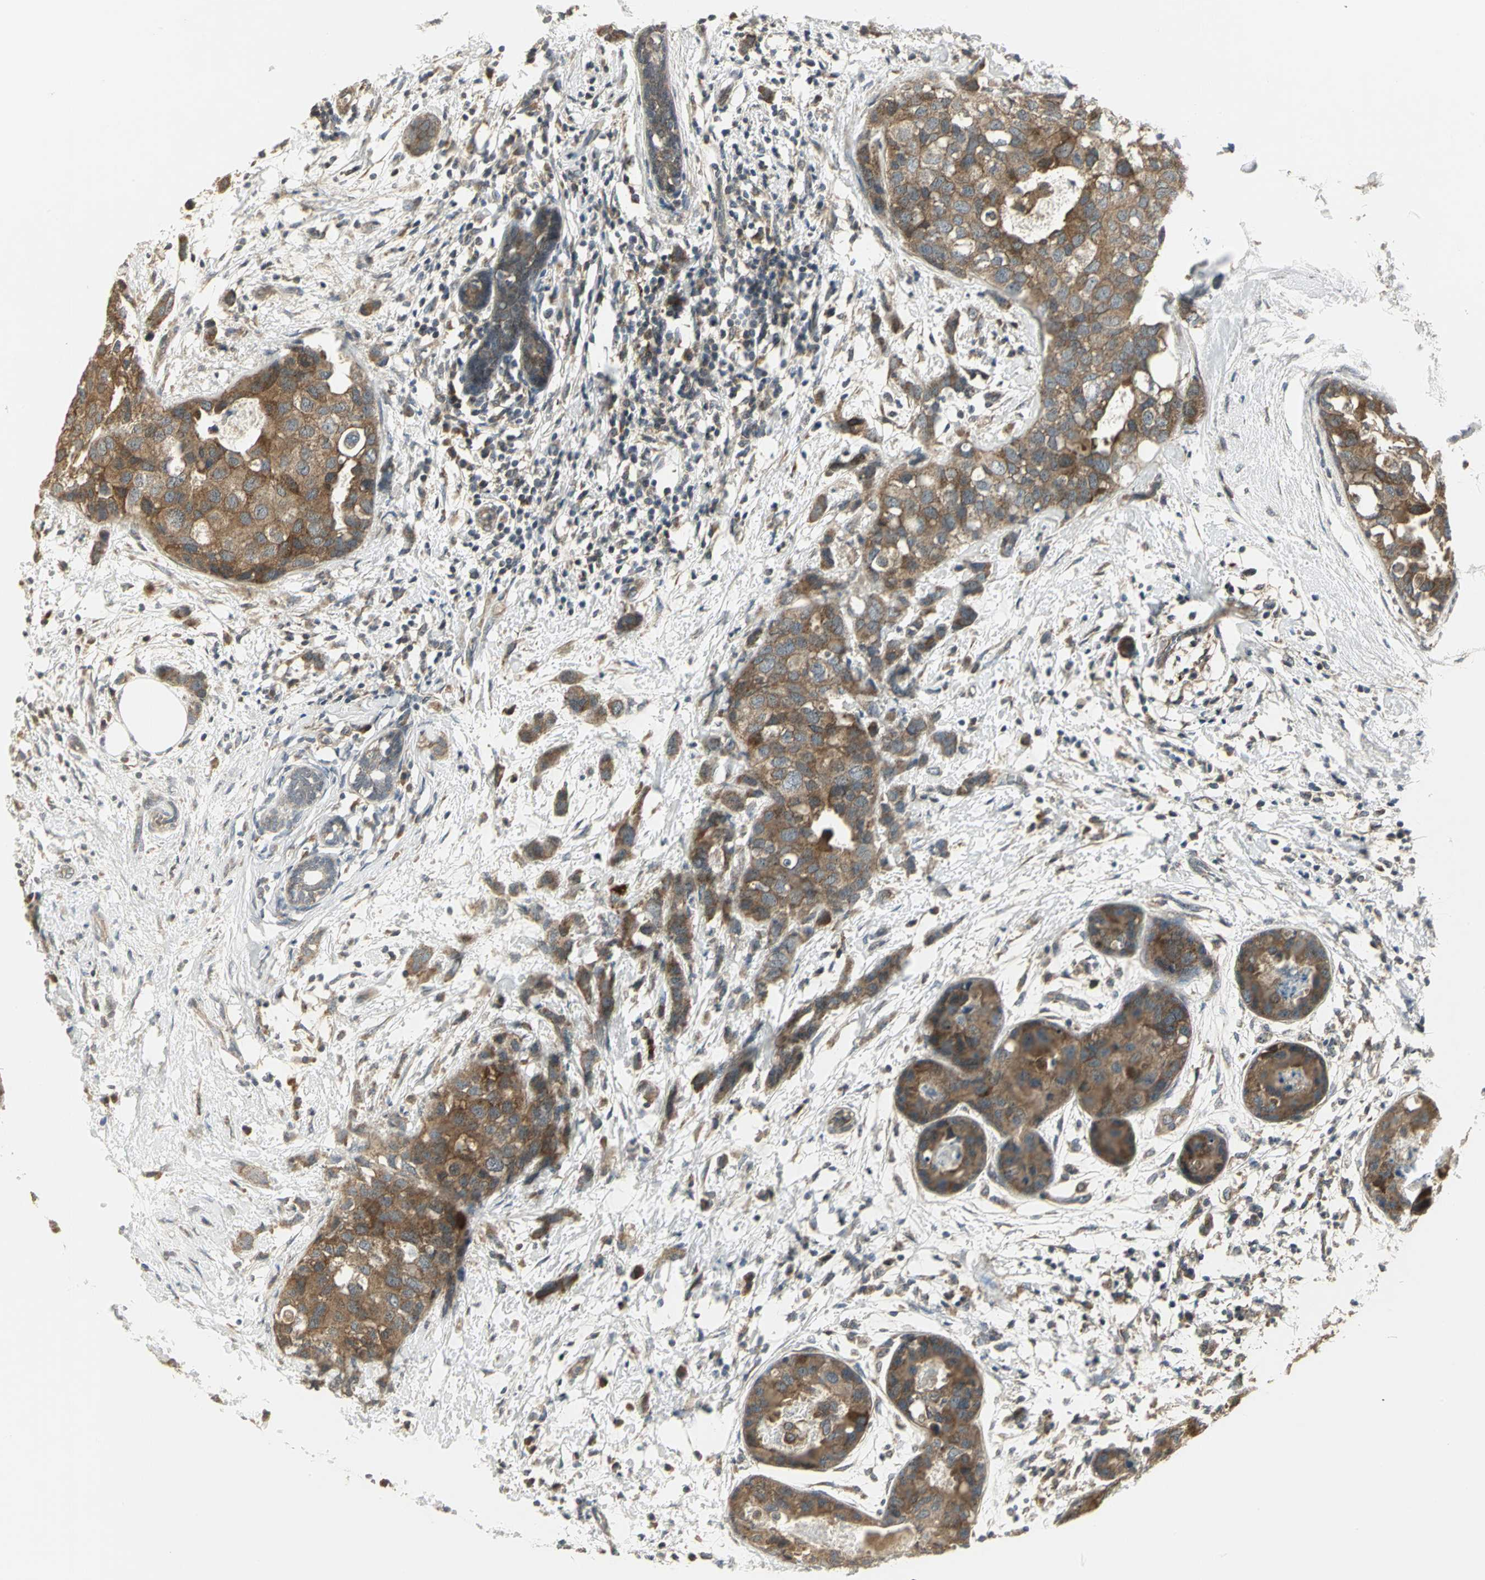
{"staining": {"intensity": "moderate", "quantity": ">75%", "location": "cytoplasmic/membranous"}, "tissue": "breast cancer", "cell_type": "Tumor cells", "image_type": "cancer", "snomed": [{"axis": "morphology", "description": "Normal tissue, NOS"}, {"axis": "morphology", "description": "Duct carcinoma"}, {"axis": "topography", "description": "Breast"}], "caption": "Protein analysis of breast intraductal carcinoma tissue exhibits moderate cytoplasmic/membranous staining in approximately >75% of tumor cells.", "gene": "MAPK8IP3", "patient": {"sex": "female", "age": 50}}